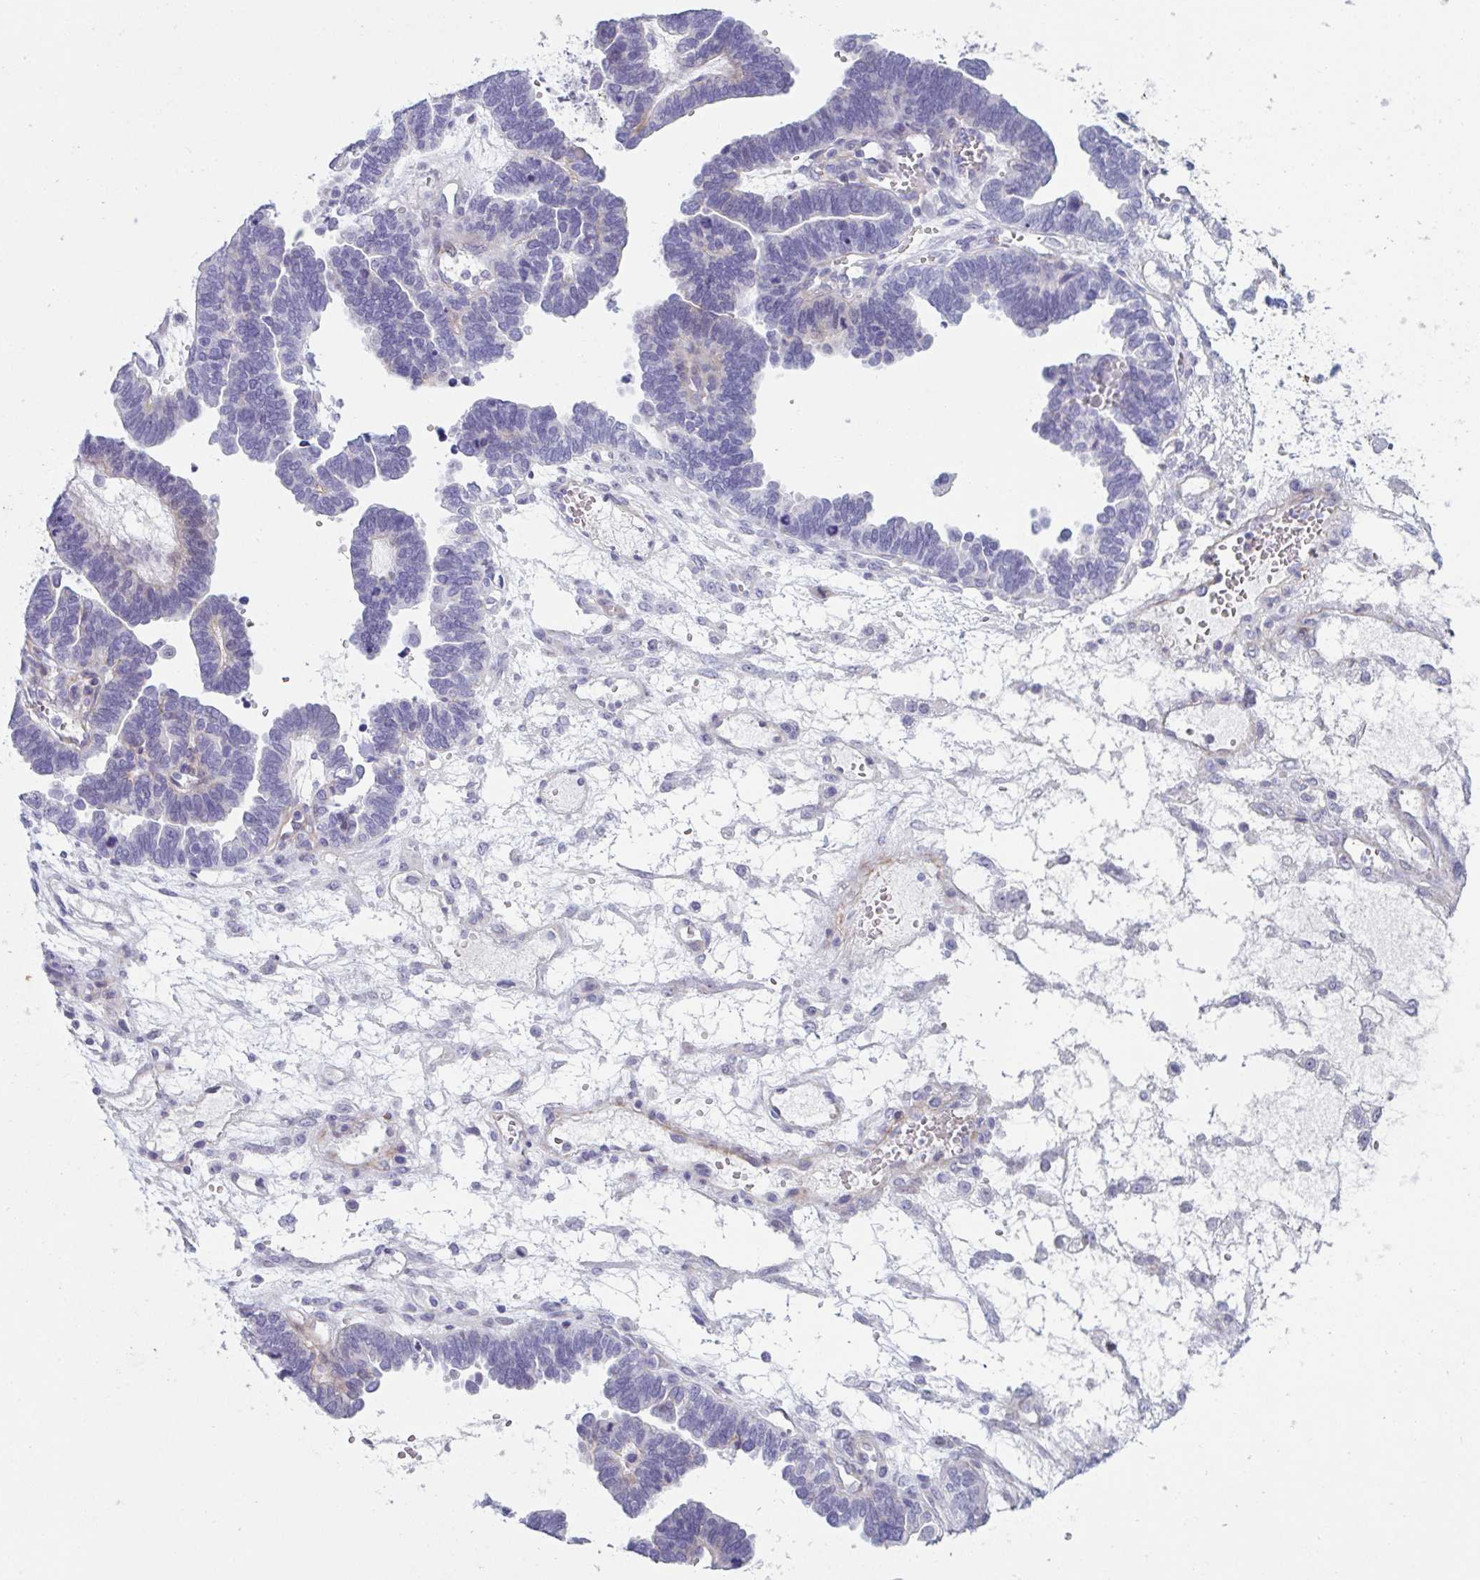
{"staining": {"intensity": "negative", "quantity": "none", "location": "none"}, "tissue": "ovarian cancer", "cell_type": "Tumor cells", "image_type": "cancer", "snomed": [{"axis": "morphology", "description": "Cystadenocarcinoma, serous, NOS"}, {"axis": "topography", "description": "Ovary"}], "caption": "The immunohistochemistry micrograph has no significant positivity in tumor cells of ovarian cancer (serous cystadenocarcinoma) tissue.", "gene": "OR5P3", "patient": {"sex": "female", "age": 51}}